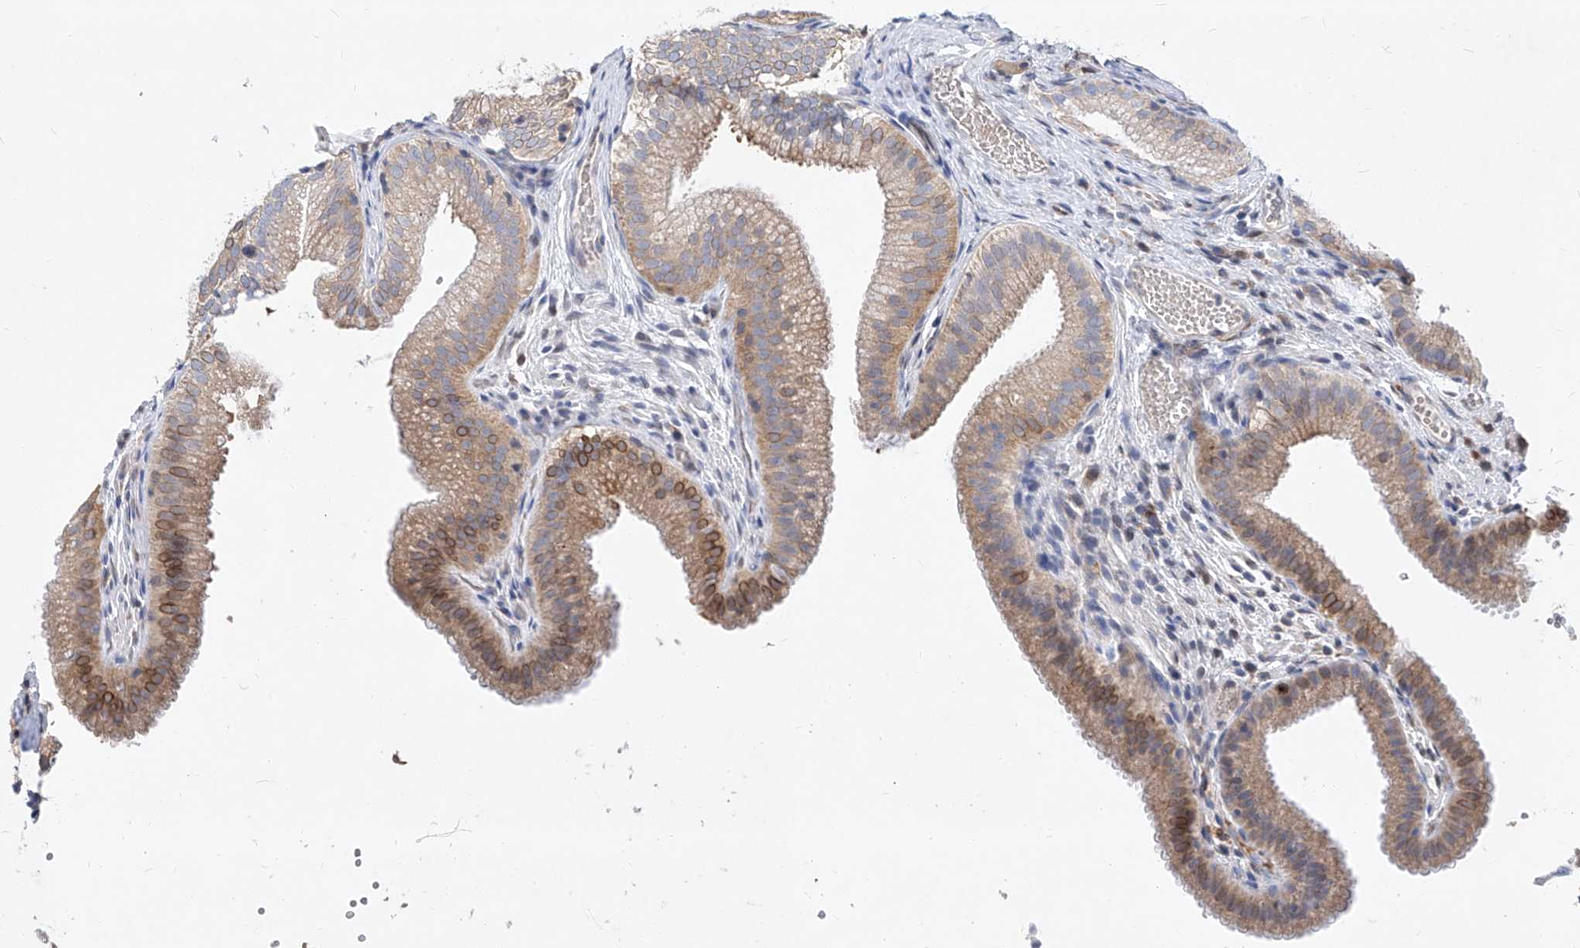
{"staining": {"intensity": "moderate", "quantity": ">75%", "location": "cytoplasmic/membranous,nuclear"}, "tissue": "gallbladder", "cell_type": "Glandular cells", "image_type": "normal", "snomed": [{"axis": "morphology", "description": "Normal tissue, NOS"}, {"axis": "topography", "description": "Gallbladder"}], "caption": "DAB (3,3'-diaminobenzidine) immunohistochemical staining of unremarkable human gallbladder exhibits moderate cytoplasmic/membranous,nuclear protein positivity in about >75% of glandular cells.", "gene": "MX2", "patient": {"sex": "female", "age": 30}}